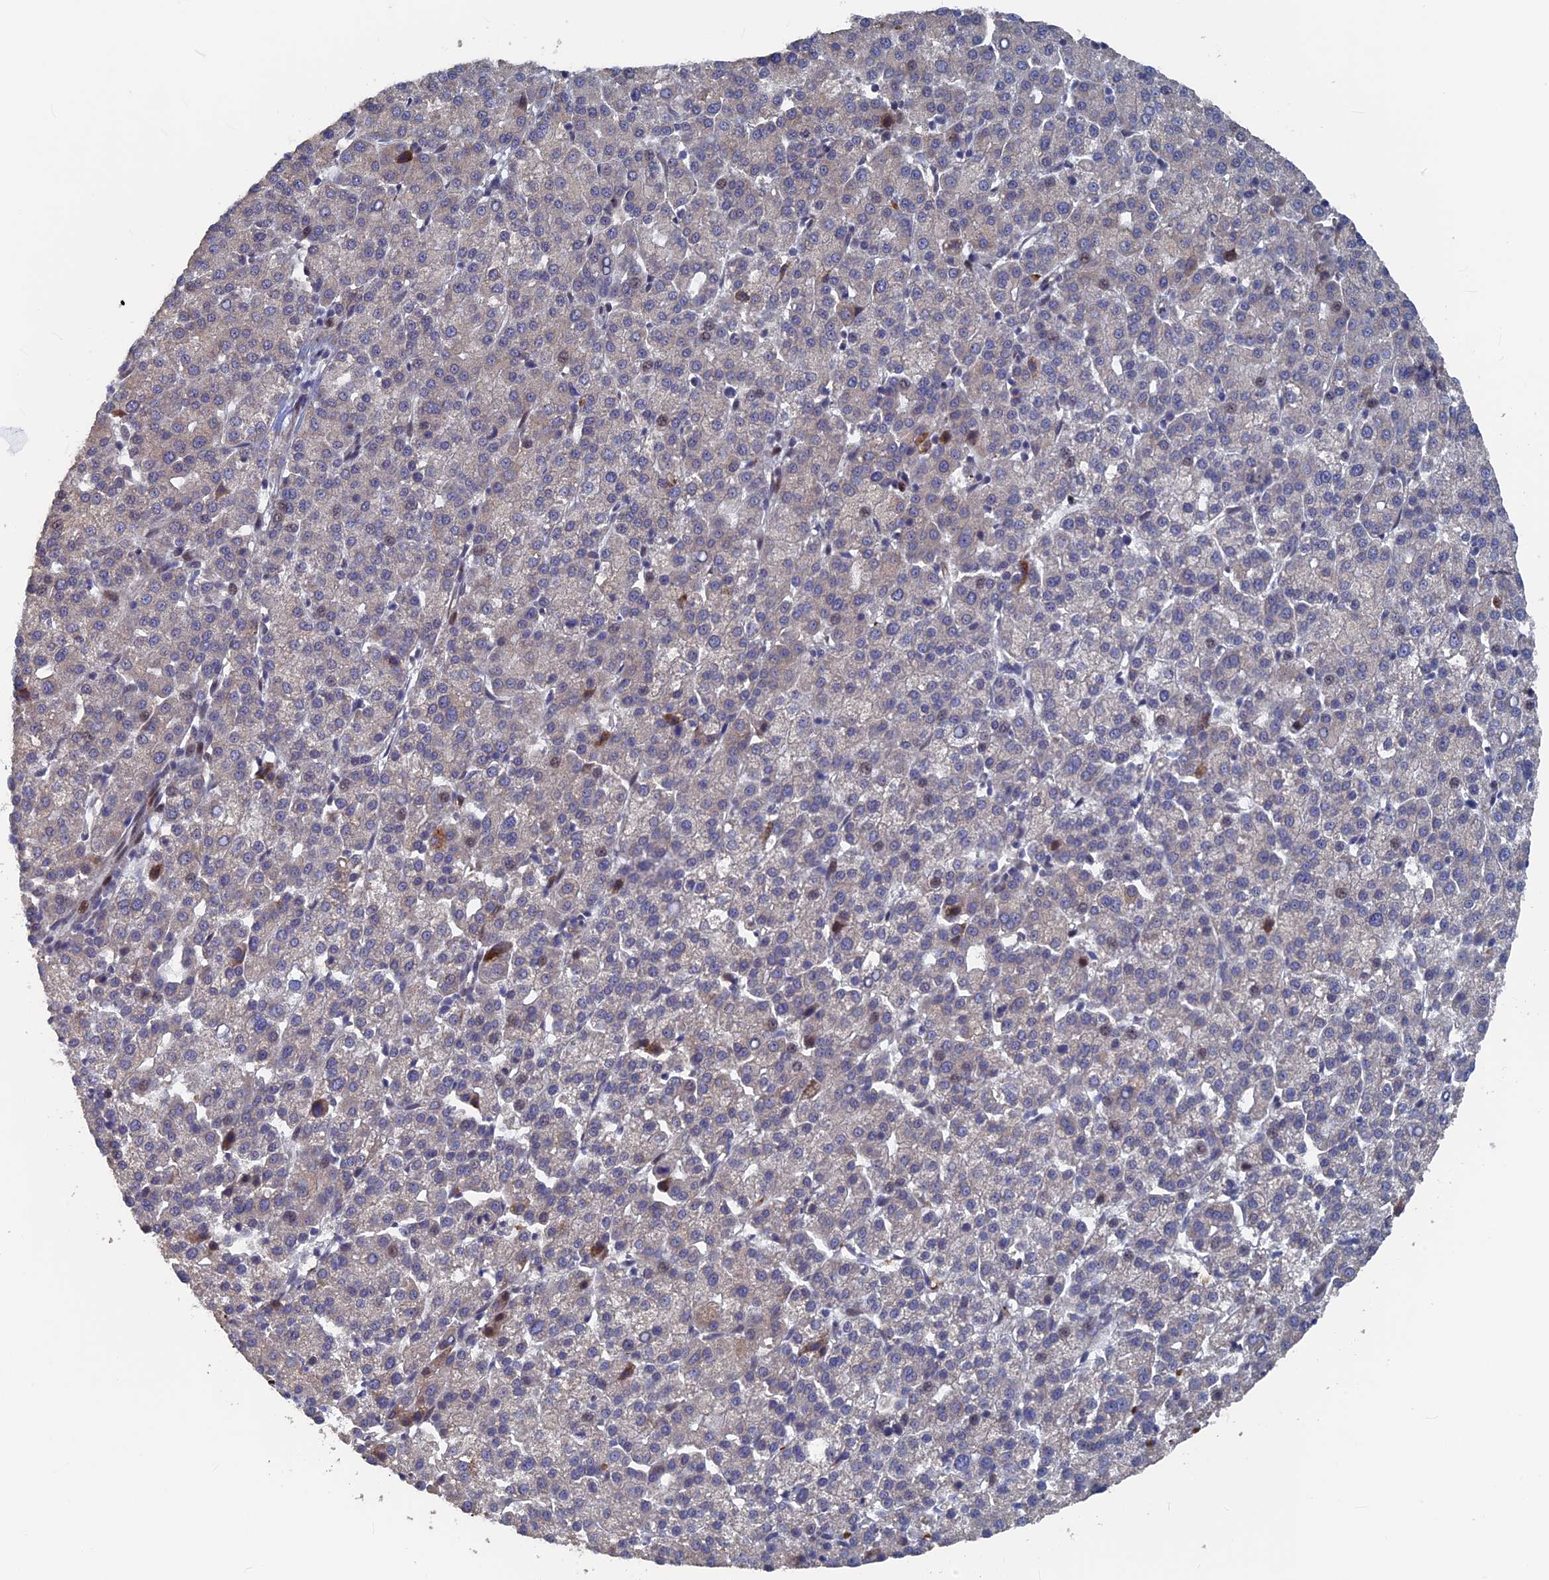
{"staining": {"intensity": "weak", "quantity": "<25%", "location": "nuclear"}, "tissue": "liver cancer", "cell_type": "Tumor cells", "image_type": "cancer", "snomed": [{"axis": "morphology", "description": "Carcinoma, Hepatocellular, NOS"}, {"axis": "topography", "description": "Liver"}], "caption": "High power microscopy photomicrograph of an immunohistochemistry histopathology image of liver cancer (hepatocellular carcinoma), revealing no significant positivity in tumor cells.", "gene": "SH3D21", "patient": {"sex": "female", "age": 58}}